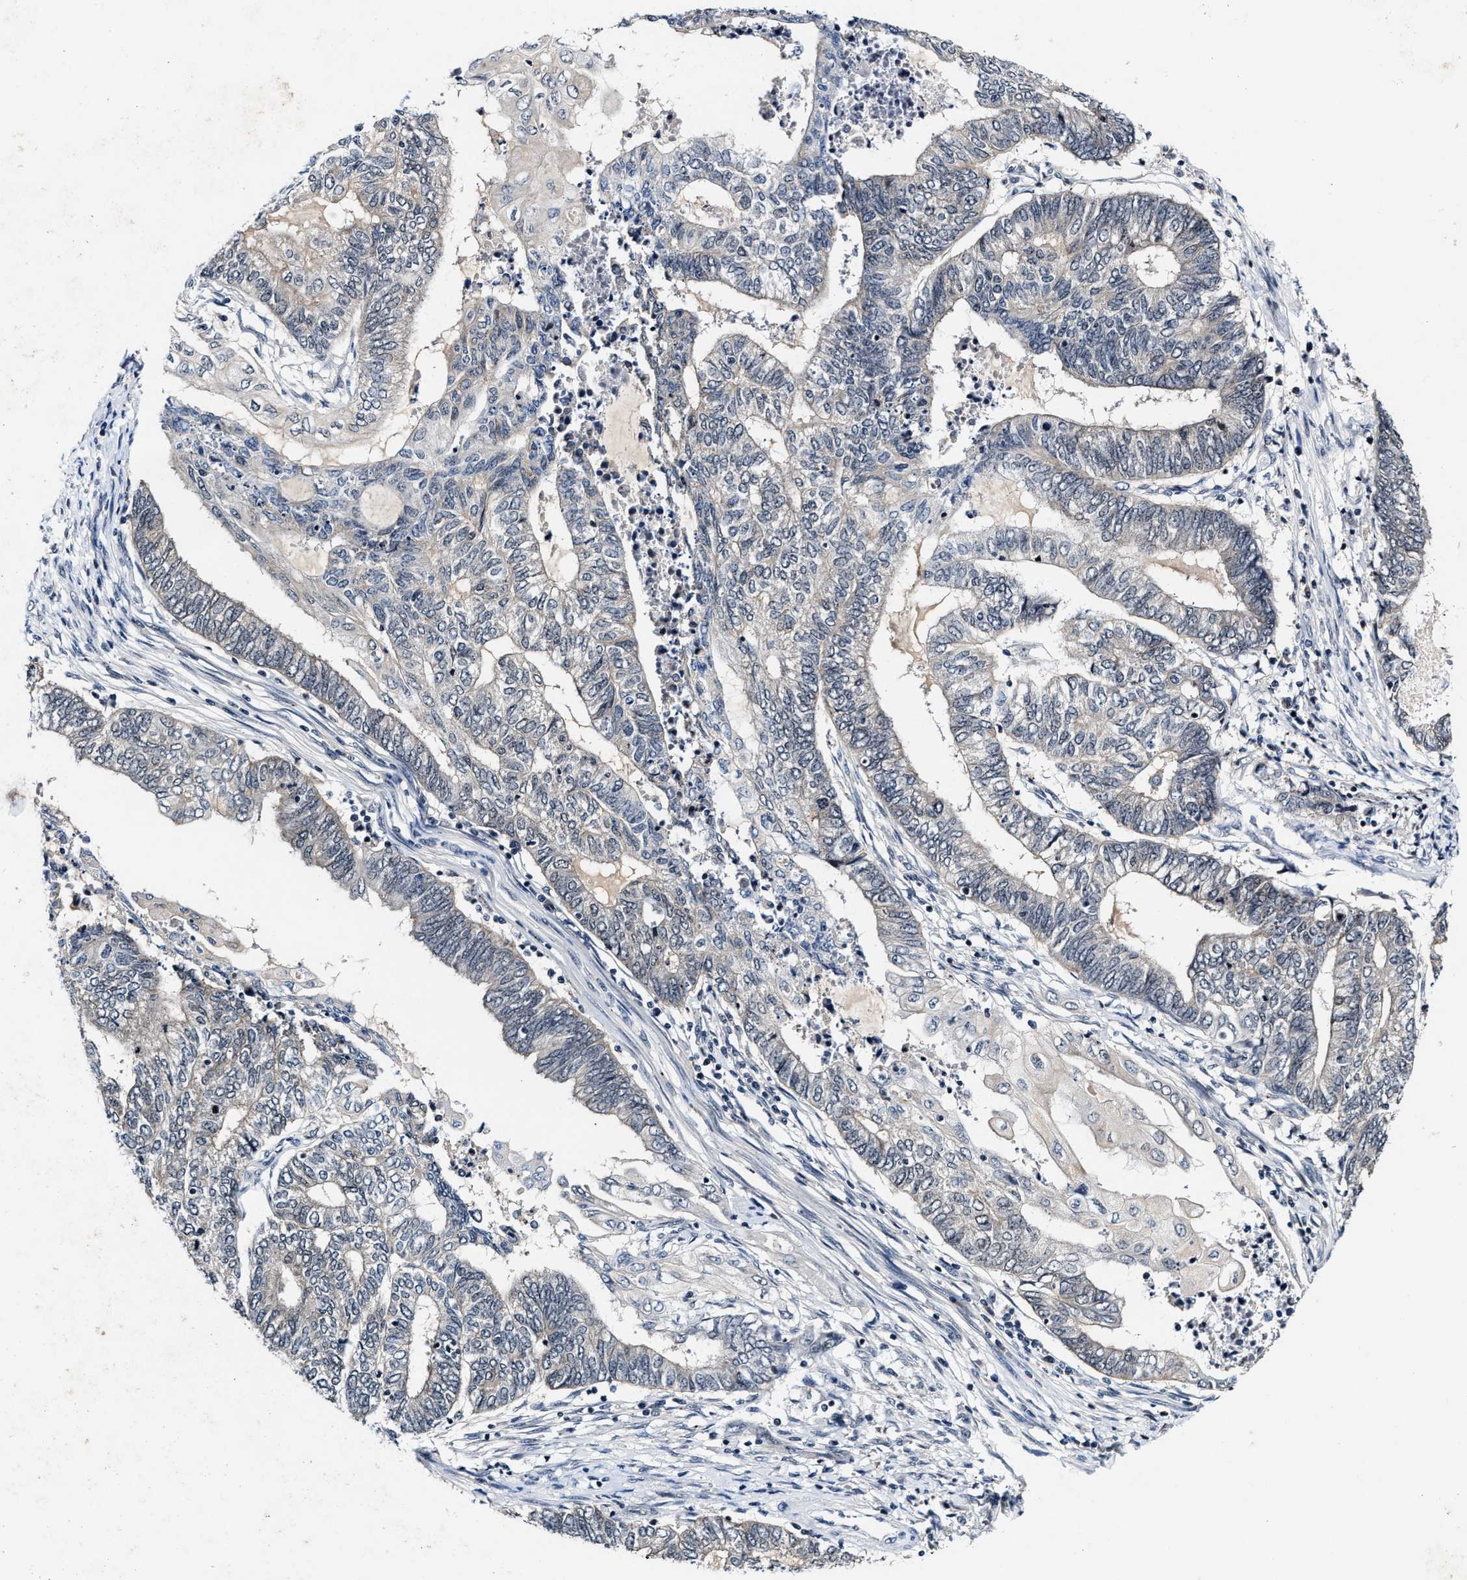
{"staining": {"intensity": "negative", "quantity": "none", "location": "none"}, "tissue": "endometrial cancer", "cell_type": "Tumor cells", "image_type": "cancer", "snomed": [{"axis": "morphology", "description": "Adenocarcinoma, NOS"}, {"axis": "topography", "description": "Uterus"}, {"axis": "topography", "description": "Endometrium"}], "caption": "Immunohistochemical staining of endometrial cancer (adenocarcinoma) reveals no significant positivity in tumor cells. The staining is performed using DAB (3,3'-diaminobenzidine) brown chromogen with nuclei counter-stained in using hematoxylin.", "gene": "INIP", "patient": {"sex": "female", "age": 70}}